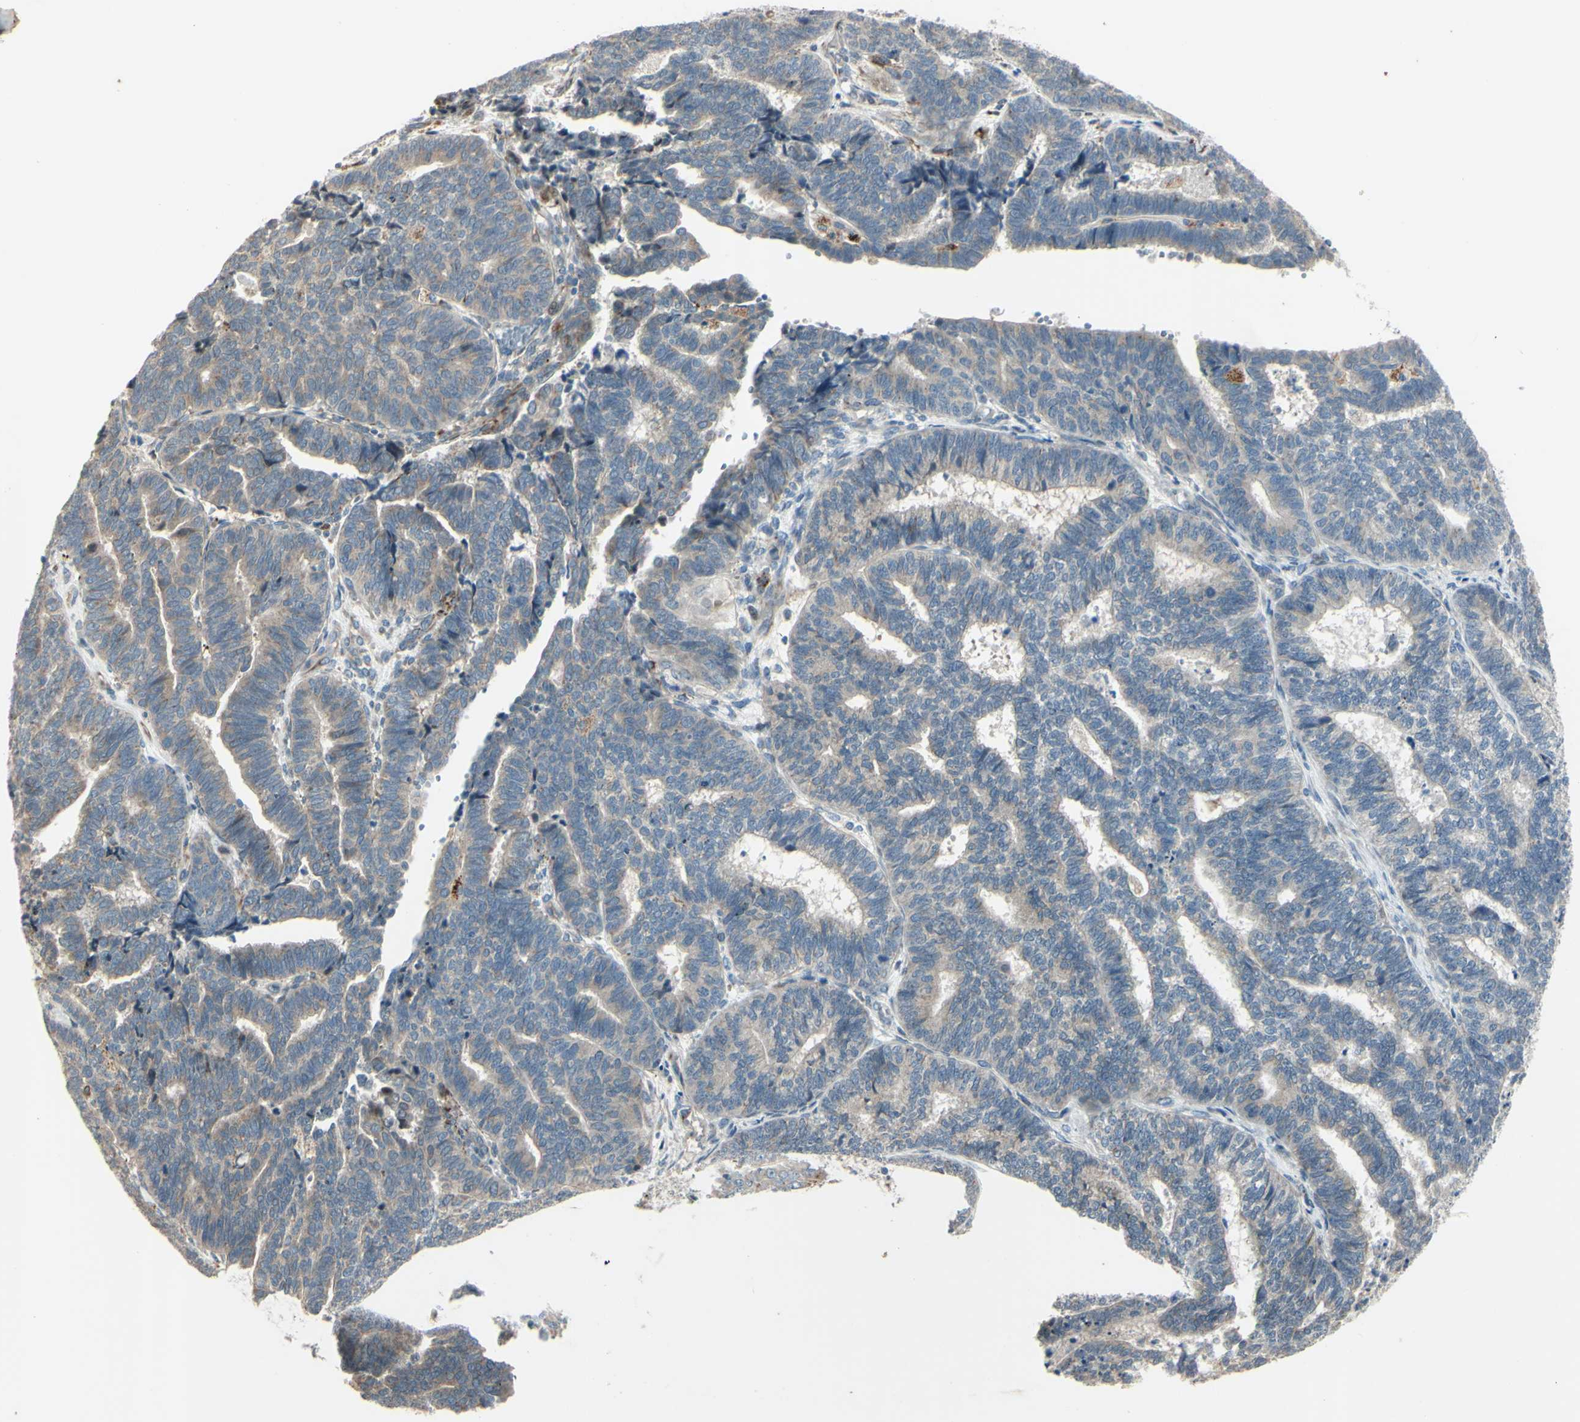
{"staining": {"intensity": "weak", "quantity": "<25%", "location": "cytoplasmic/membranous"}, "tissue": "endometrial cancer", "cell_type": "Tumor cells", "image_type": "cancer", "snomed": [{"axis": "morphology", "description": "Adenocarcinoma, NOS"}, {"axis": "topography", "description": "Endometrium"}], "caption": "Endometrial cancer stained for a protein using IHC demonstrates no expression tumor cells.", "gene": "NDFIP1", "patient": {"sex": "female", "age": 70}}